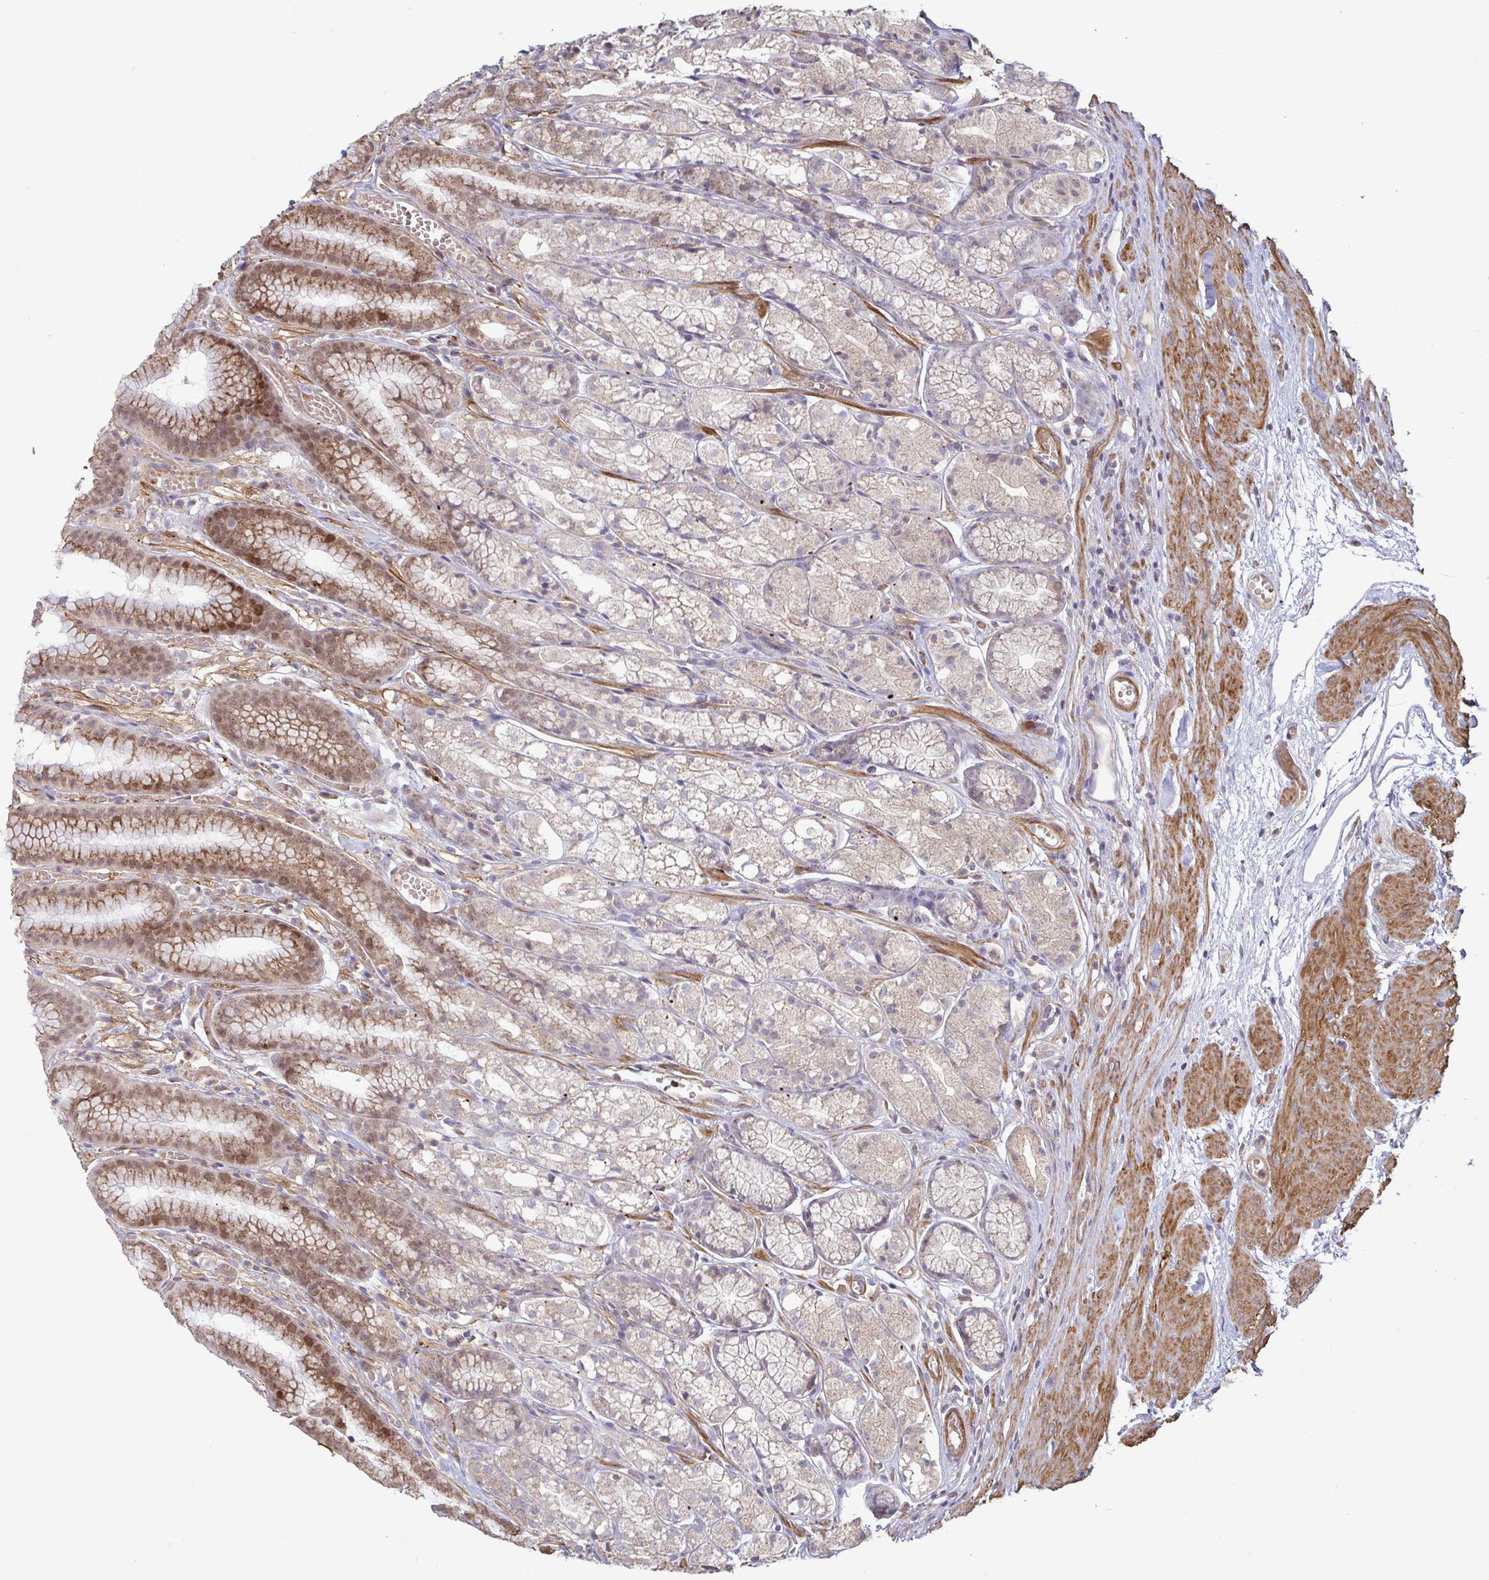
{"staining": {"intensity": "moderate", "quantity": "25%-75%", "location": "cytoplasmic/membranous"}, "tissue": "stomach", "cell_type": "Glandular cells", "image_type": "normal", "snomed": [{"axis": "morphology", "description": "Normal tissue, NOS"}, {"axis": "topography", "description": "Smooth muscle"}, {"axis": "topography", "description": "Stomach"}], "caption": "Immunohistochemistry (IHC) staining of unremarkable stomach, which demonstrates medium levels of moderate cytoplasmic/membranous expression in about 25%-75% of glandular cells indicating moderate cytoplasmic/membranous protein staining. The staining was performed using DAB (3,3'-diaminobenzidine) (brown) for protein detection and nuclei were counterstained in hematoxylin (blue).", "gene": "SPRY1", "patient": {"sex": "male", "age": 70}}